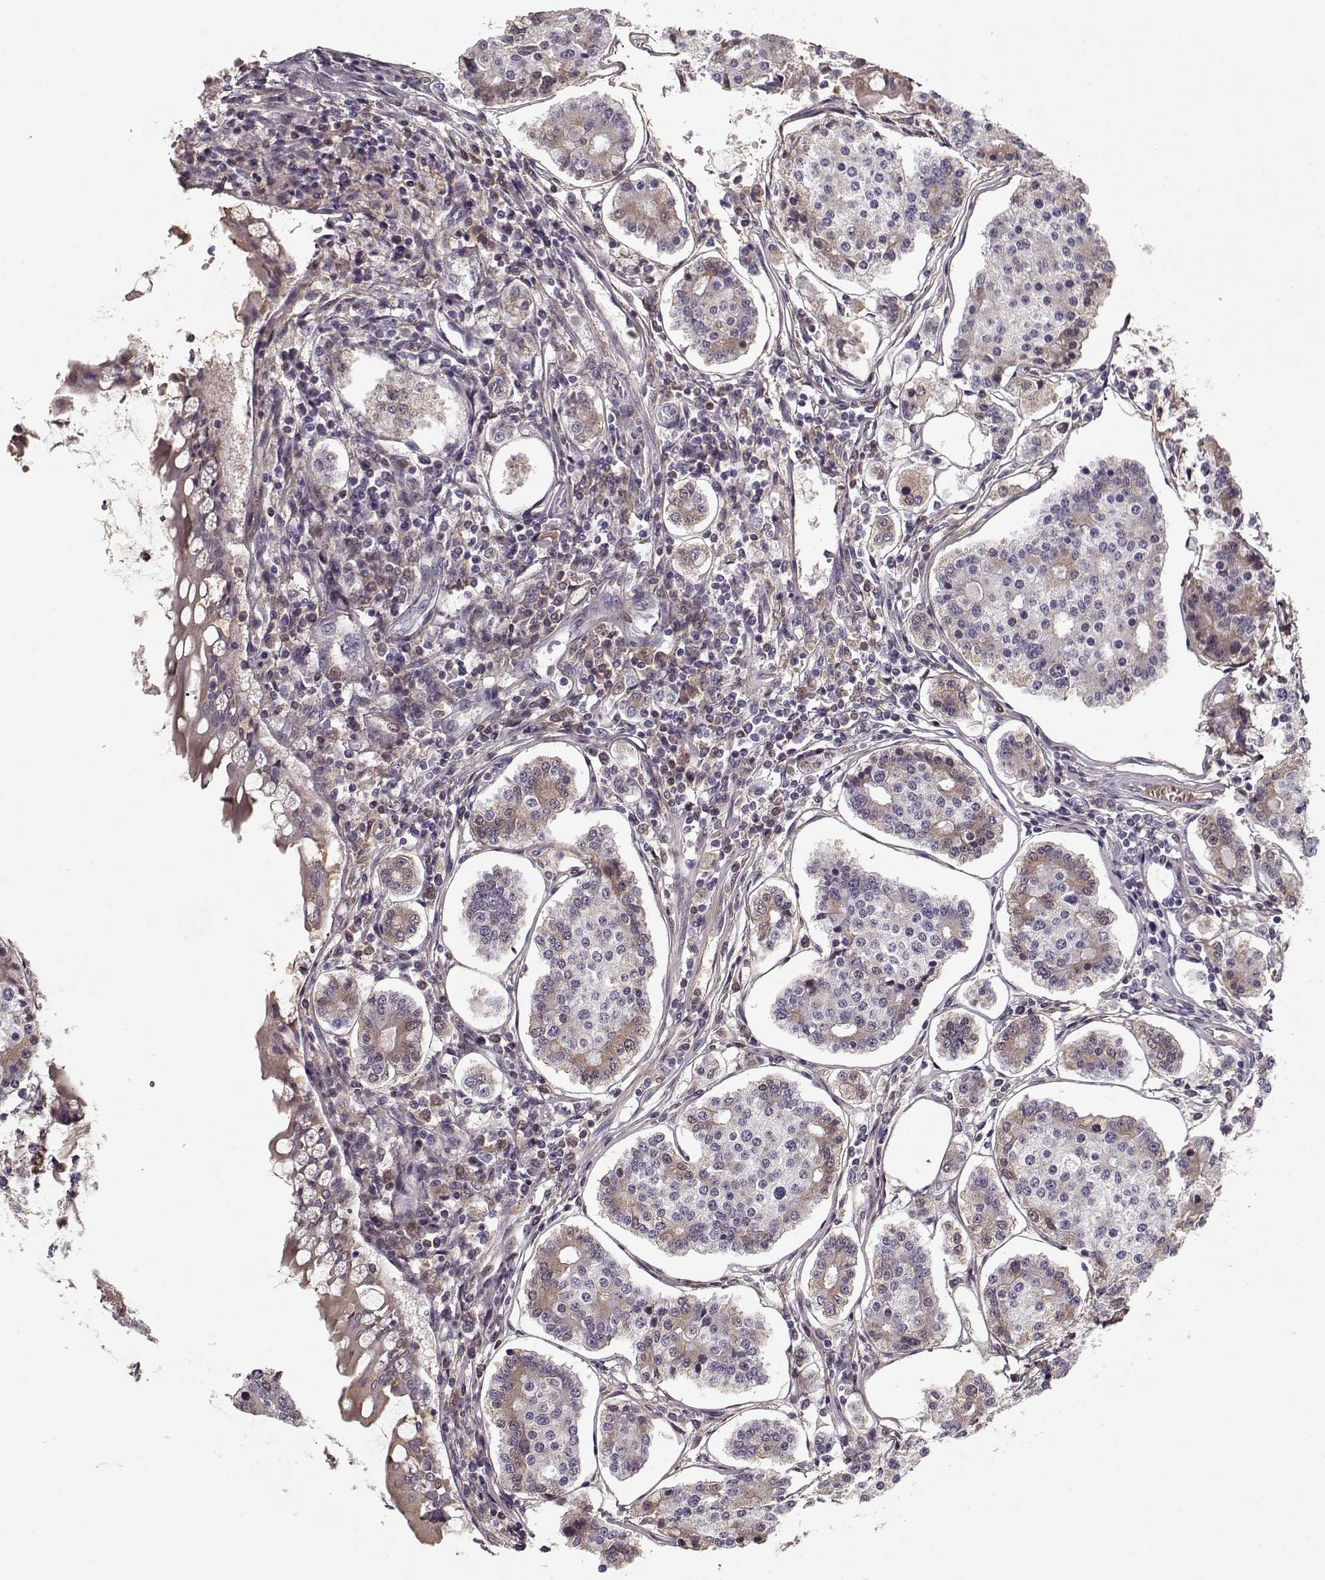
{"staining": {"intensity": "moderate", "quantity": "<25%", "location": "cytoplasmic/membranous"}, "tissue": "carcinoid", "cell_type": "Tumor cells", "image_type": "cancer", "snomed": [{"axis": "morphology", "description": "Carcinoid, malignant, NOS"}, {"axis": "topography", "description": "Small intestine"}], "caption": "A low amount of moderate cytoplasmic/membranous expression is seen in approximately <25% of tumor cells in carcinoid tissue.", "gene": "LUM", "patient": {"sex": "female", "age": 65}}